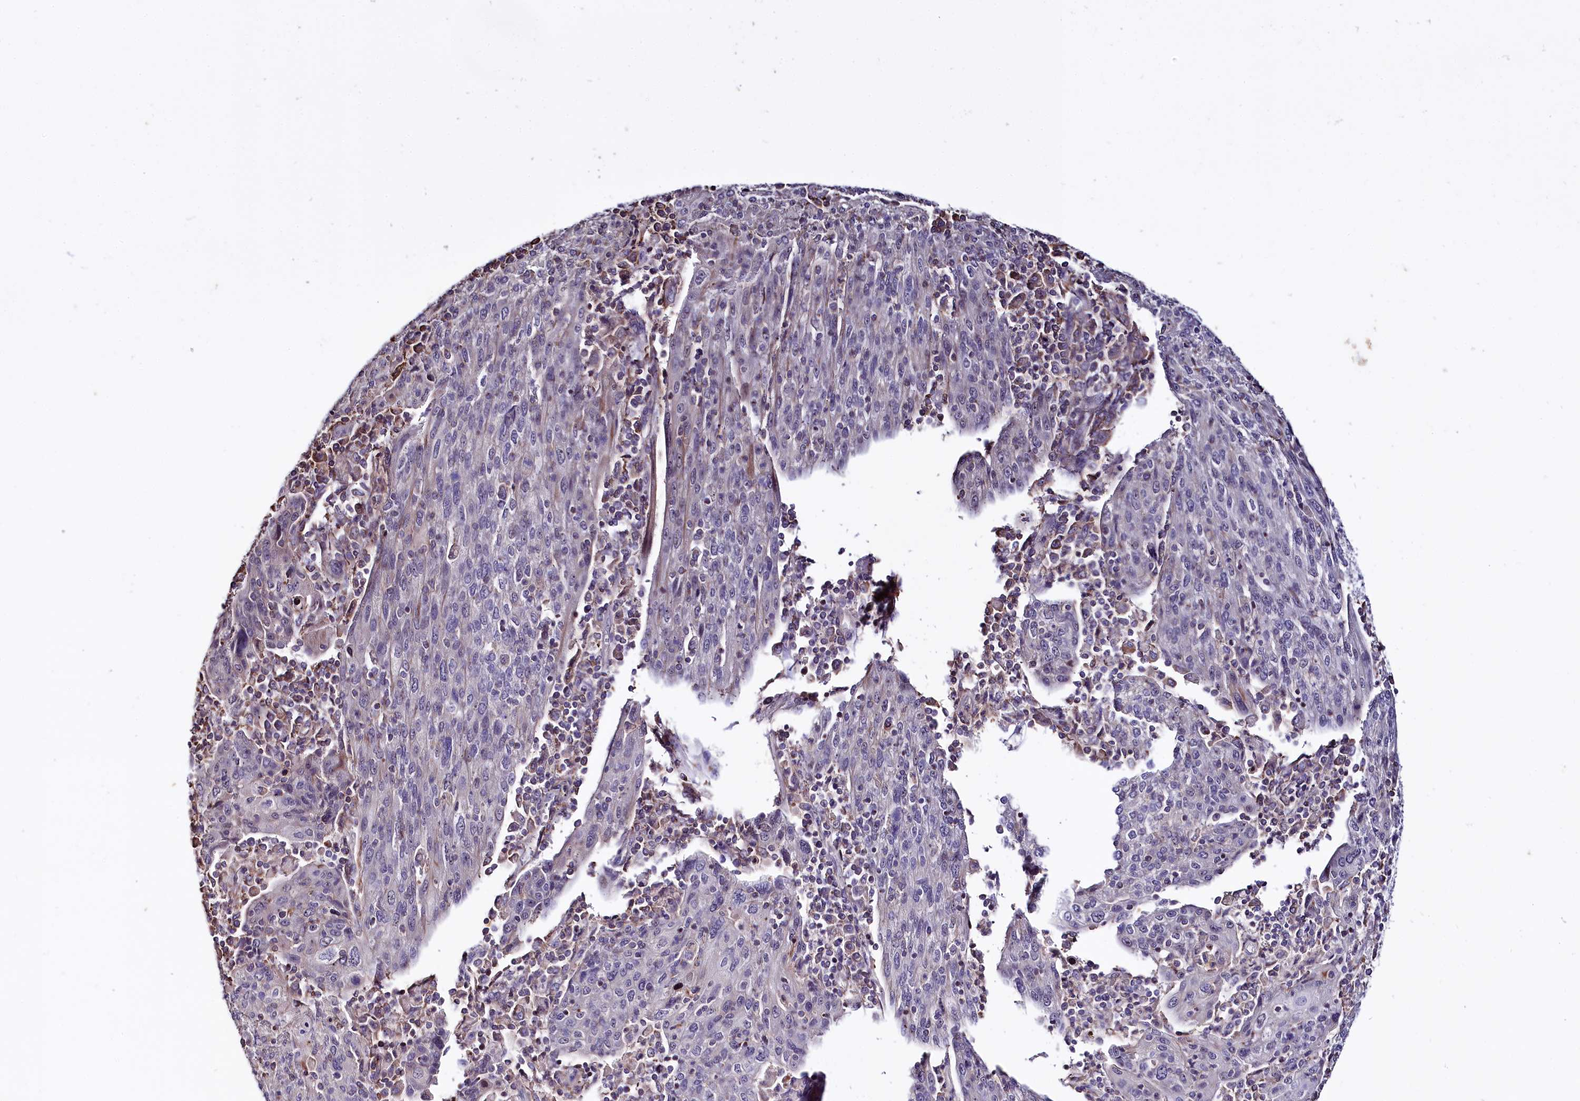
{"staining": {"intensity": "negative", "quantity": "none", "location": "none"}, "tissue": "cervical cancer", "cell_type": "Tumor cells", "image_type": "cancer", "snomed": [{"axis": "morphology", "description": "Squamous cell carcinoma, NOS"}, {"axis": "topography", "description": "Cervix"}], "caption": "Squamous cell carcinoma (cervical) stained for a protein using immunohistochemistry (IHC) exhibits no expression tumor cells.", "gene": "RPUSD3", "patient": {"sex": "female", "age": 67}}